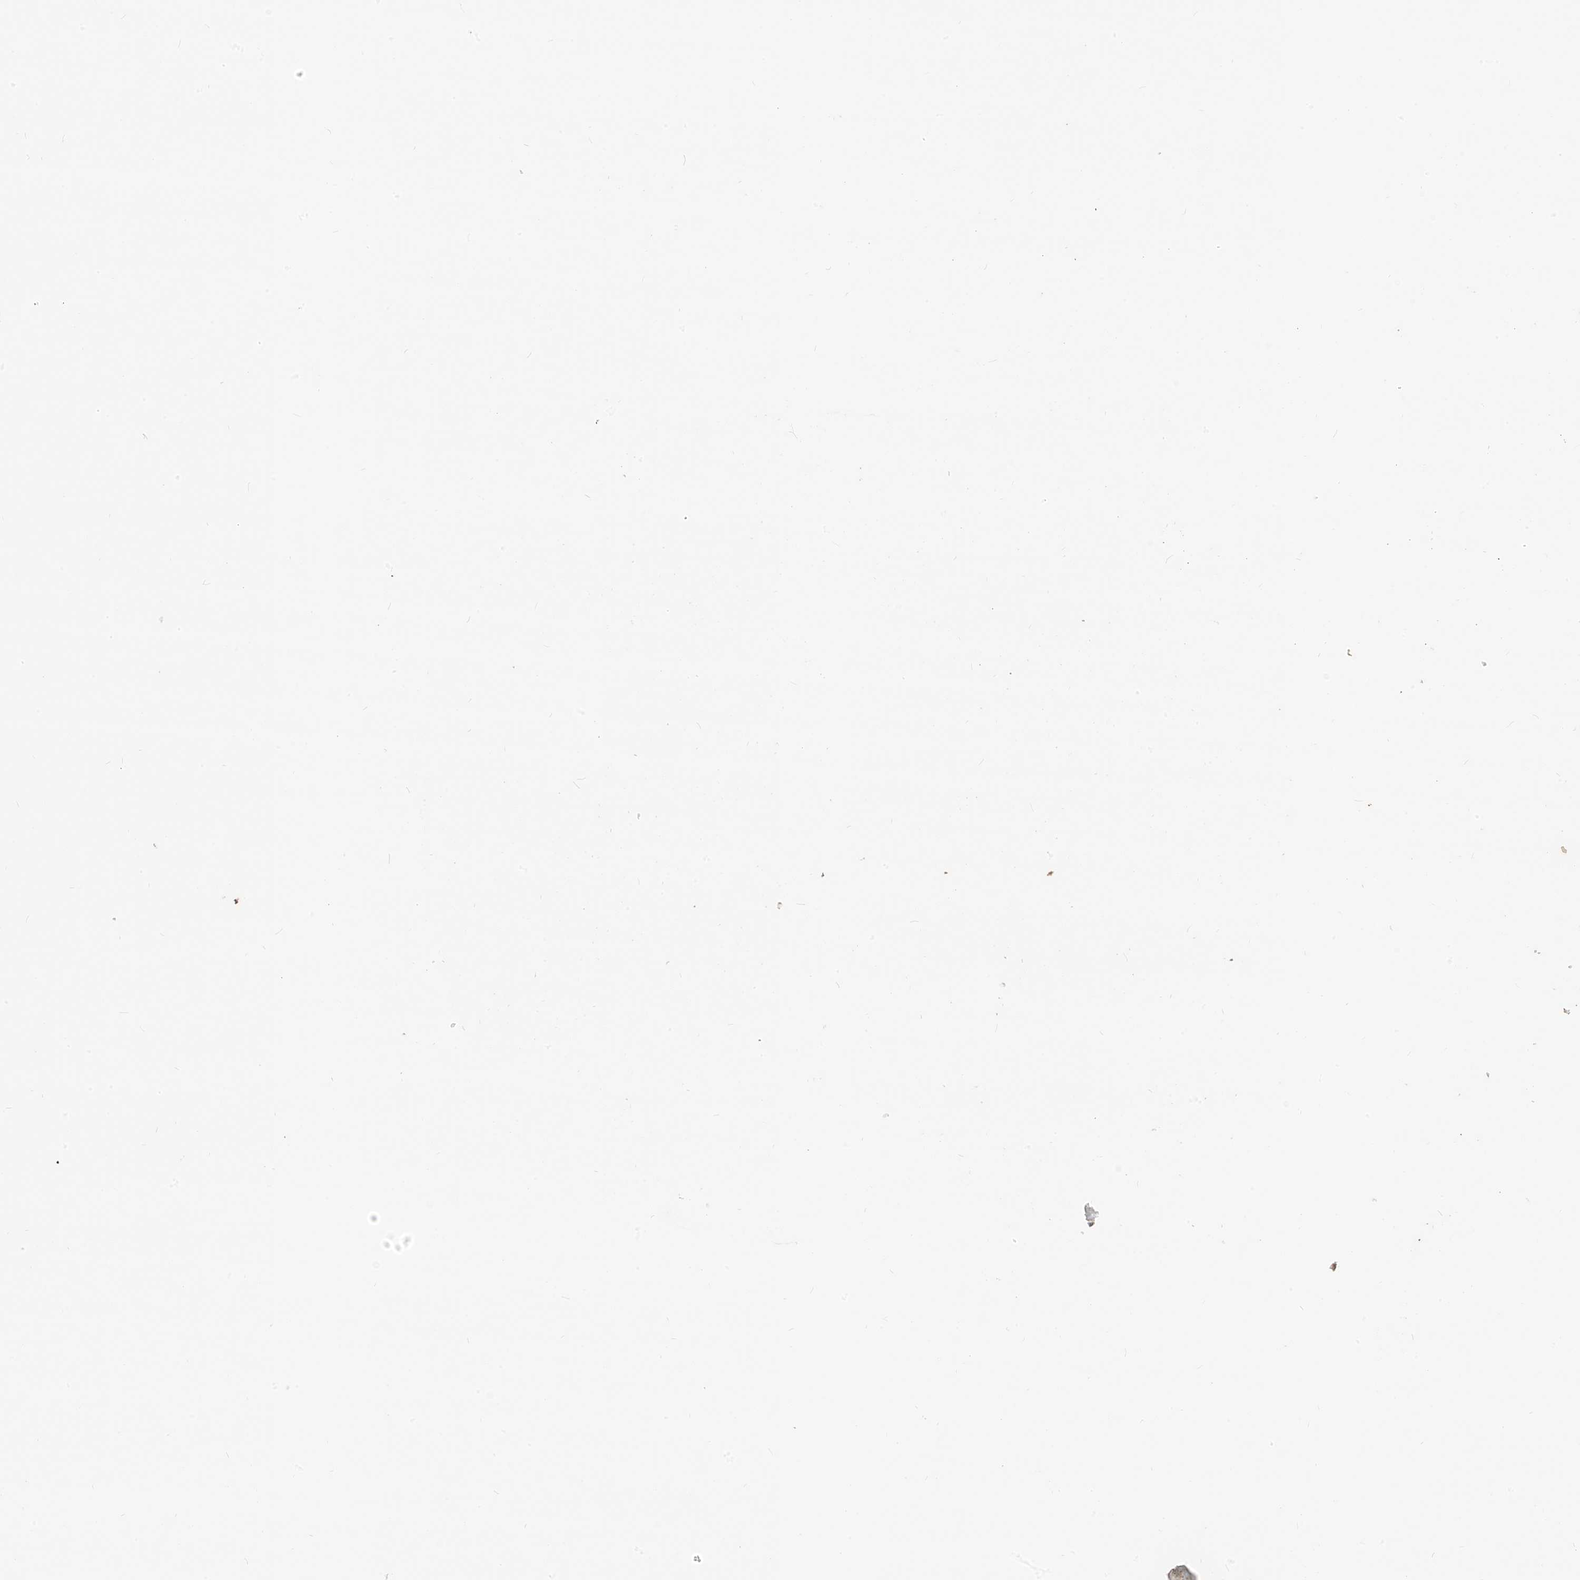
{"staining": {"intensity": "moderate", "quantity": ">75%", "location": "nuclear"}, "tissue": "melanoma", "cell_type": "Tumor cells", "image_type": "cancer", "snomed": [{"axis": "morphology", "description": "Malignant melanoma, Metastatic site"}, {"axis": "topography", "description": "Lung"}], "caption": "Malignant melanoma (metastatic site) stained with DAB immunohistochemistry exhibits medium levels of moderate nuclear staining in about >75% of tumor cells.", "gene": "RBP7", "patient": {"sex": "male", "age": 64}}